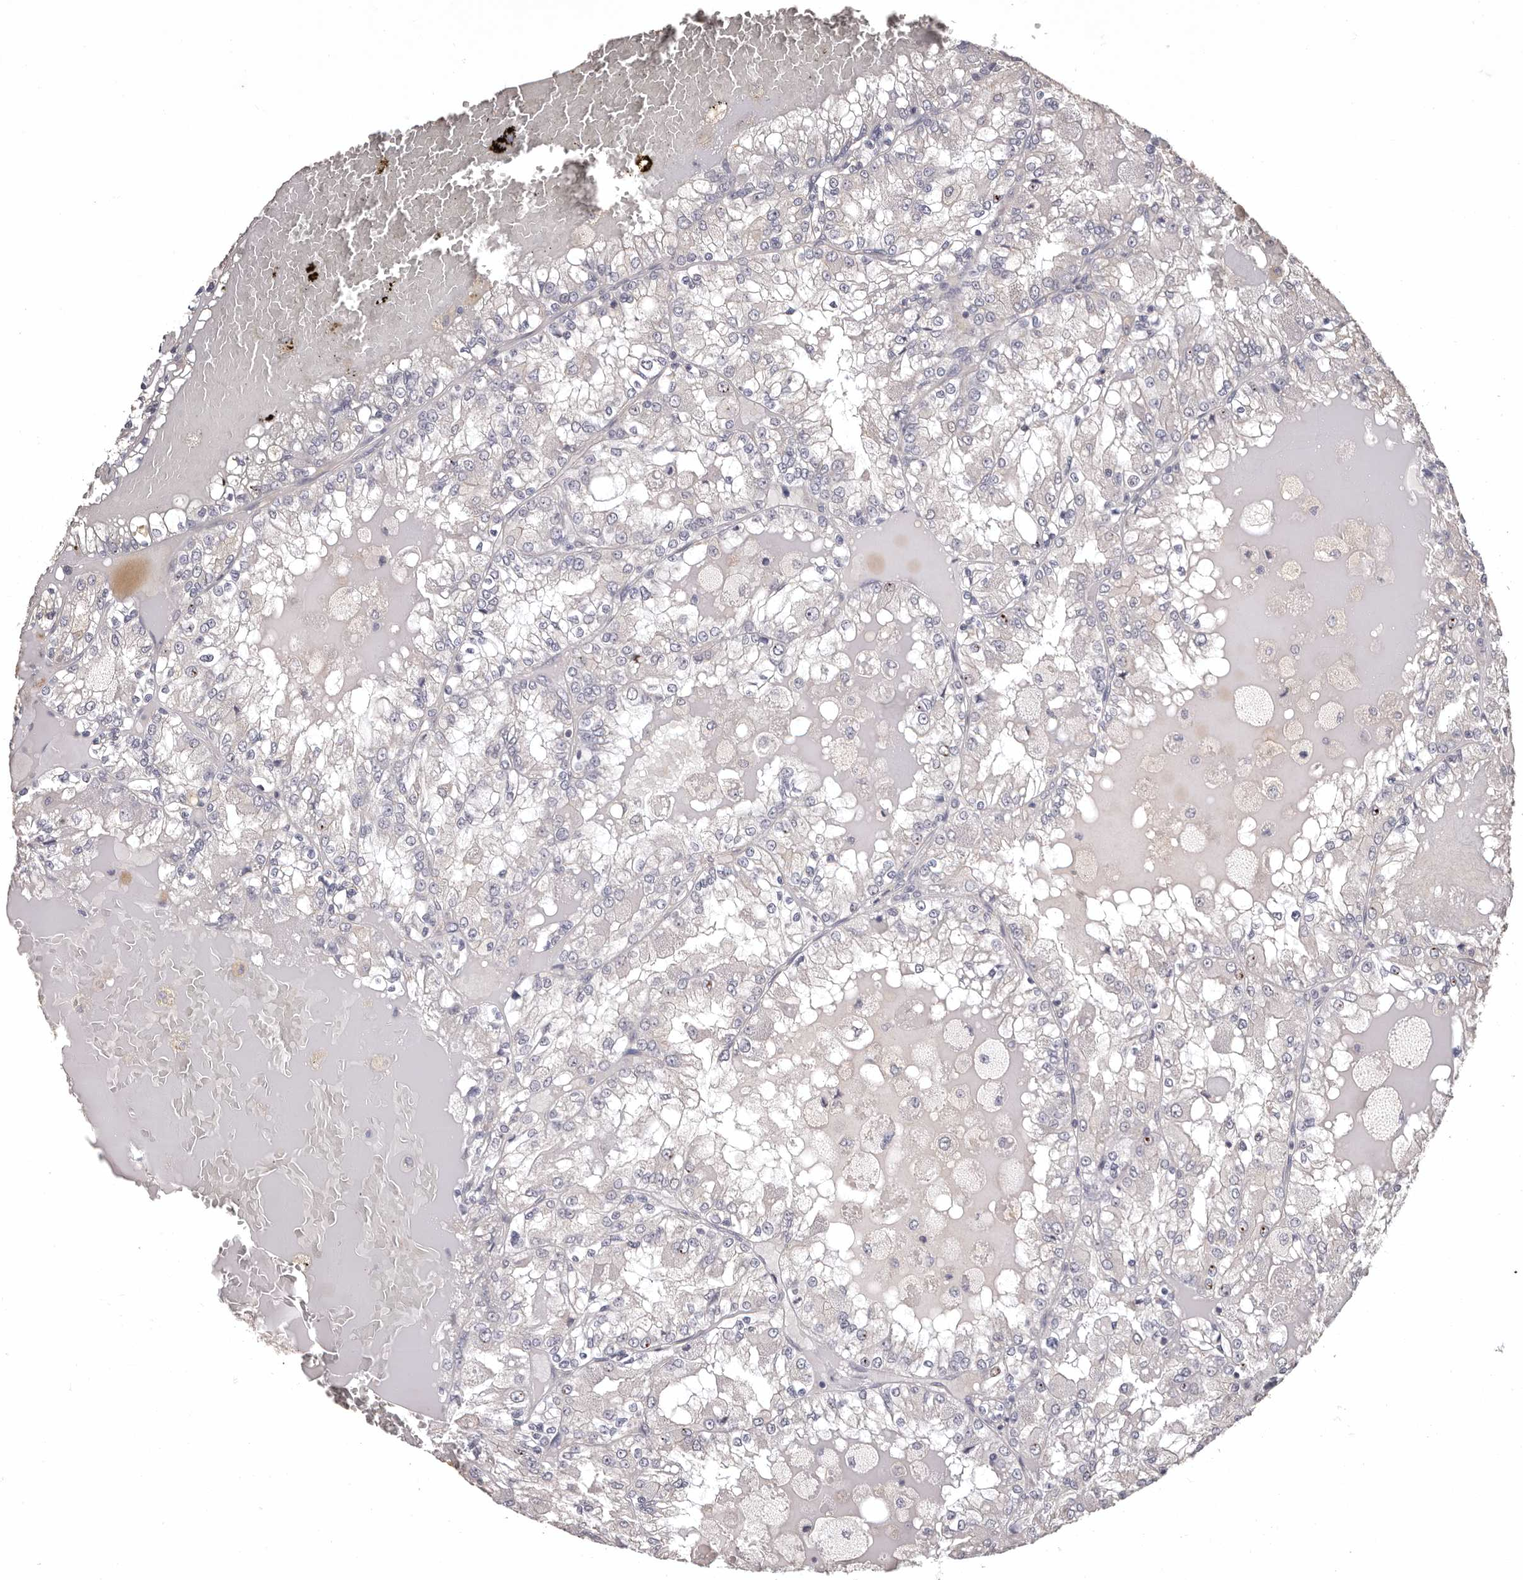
{"staining": {"intensity": "negative", "quantity": "none", "location": "none"}, "tissue": "renal cancer", "cell_type": "Tumor cells", "image_type": "cancer", "snomed": [{"axis": "morphology", "description": "Adenocarcinoma, NOS"}, {"axis": "topography", "description": "Kidney"}], "caption": "Protein analysis of adenocarcinoma (renal) reveals no significant staining in tumor cells.", "gene": "ETNK1", "patient": {"sex": "female", "age": 56}}